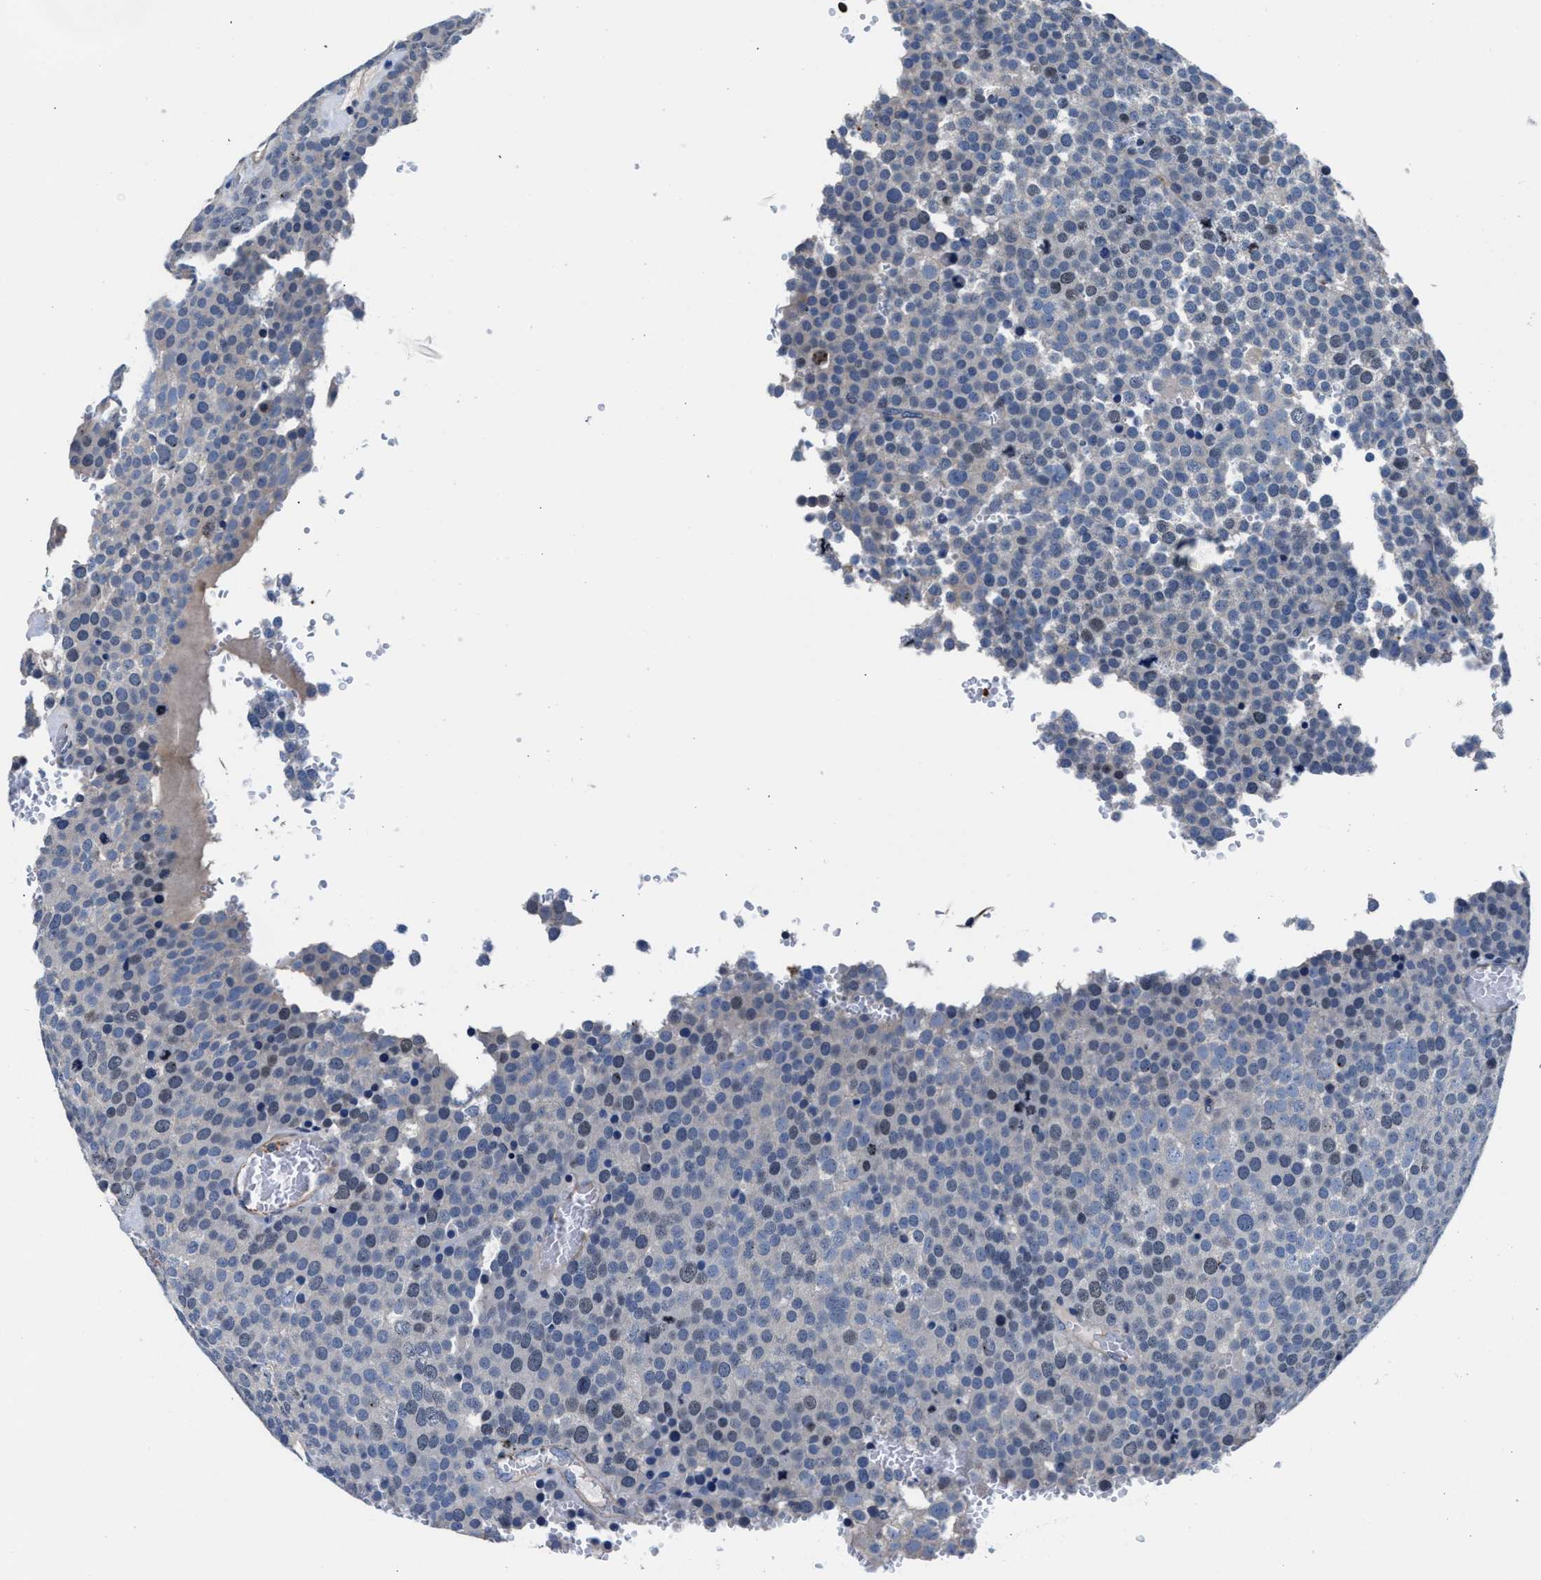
{"staining": {"intensity": "negative", "quantity": "none", "location": "none"}, "tissue": "testis cancer", "cell_type": "Tumor cells", "image_type": "cancer", "snomed": [{"axis": "morphology", "description": "Seminoma, NOS"}, {"axis": "topography", "description": "Testis"}], "caption": "This is an immunohistochemistry micrograph of testis cancer. There is no expression in tumor cells.", "gene": "PARG", "patient": {"sex": "male", "age": 71}}